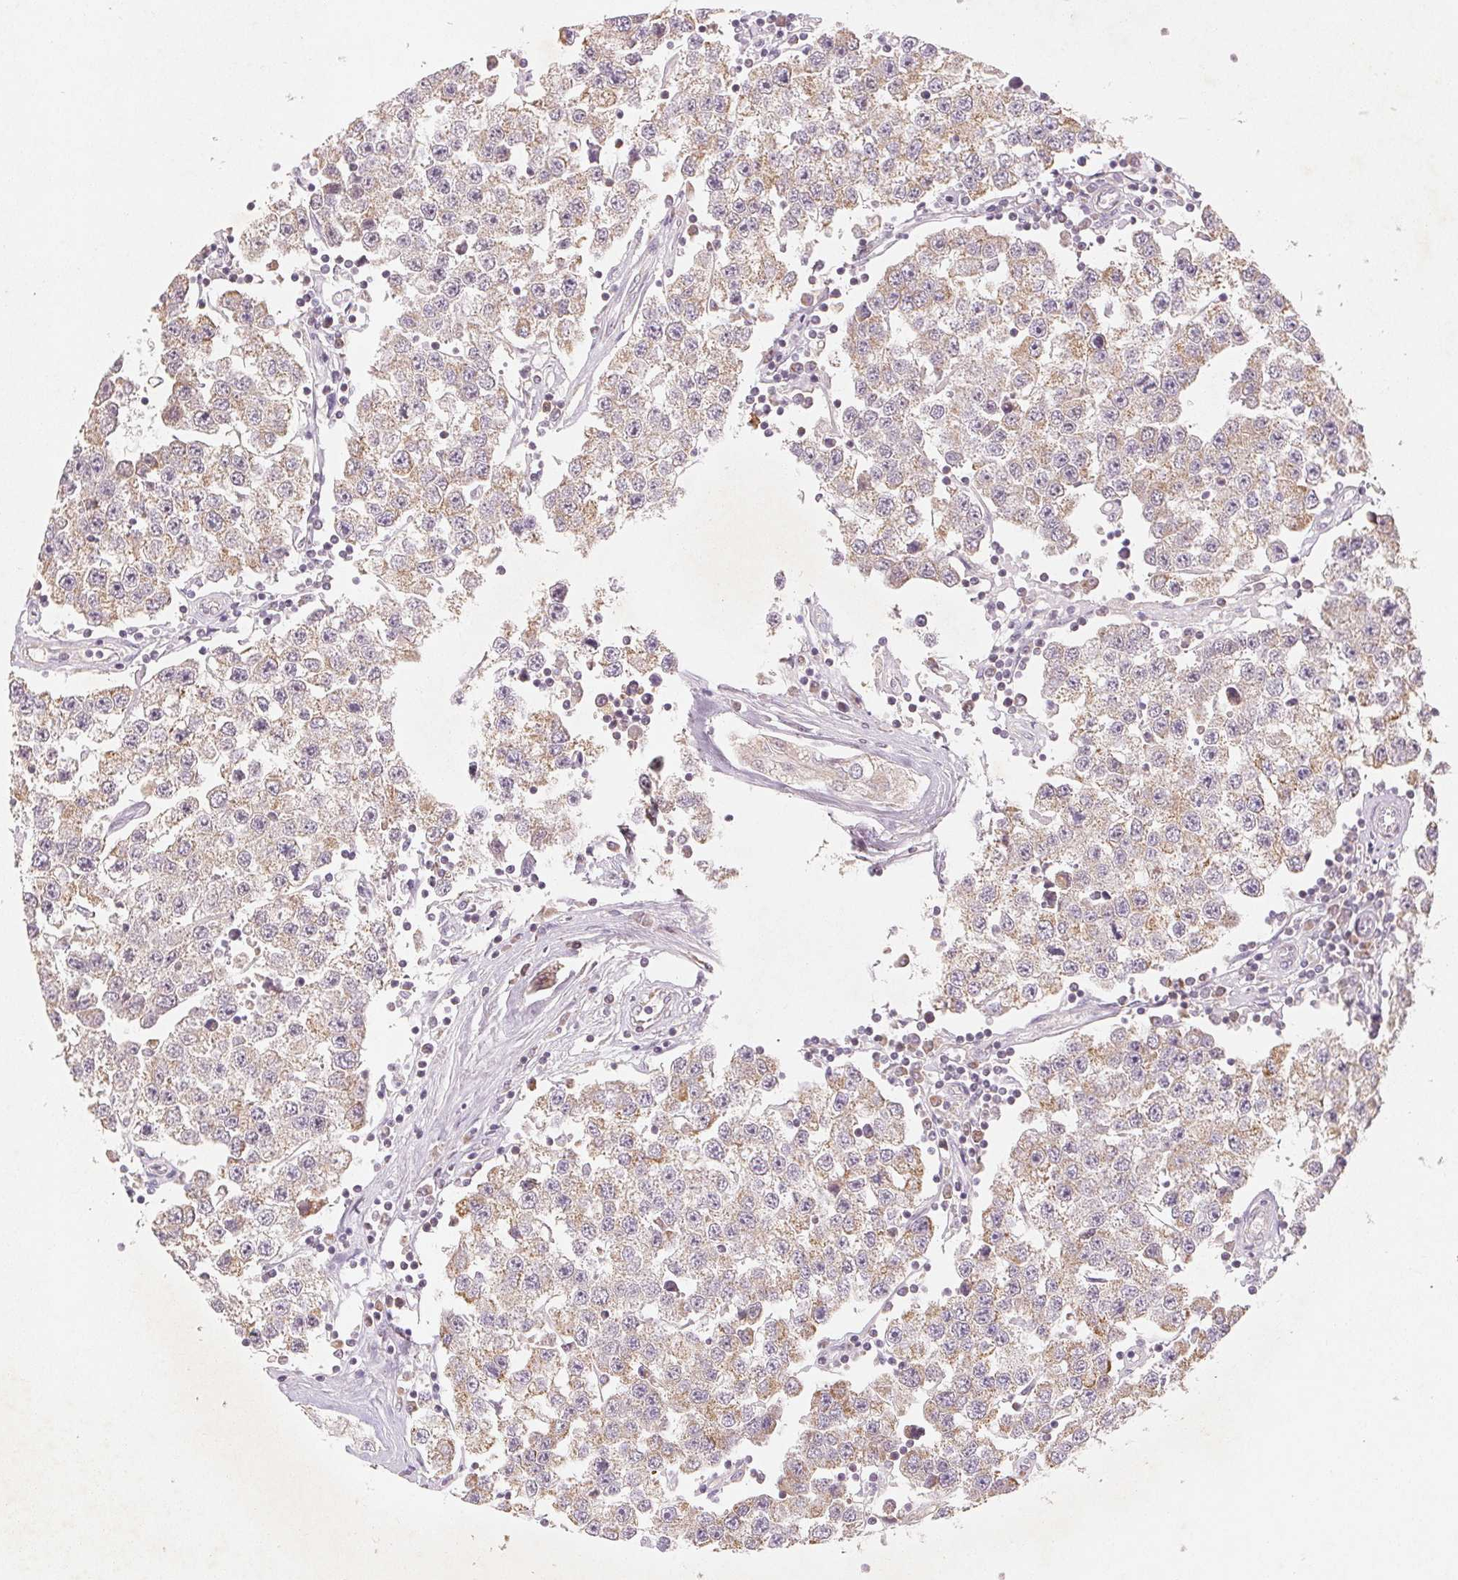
{"staining": {"intensity": "weak", "quantity": ">75%", "location": "cytoplasmic/membranous"}, "tissue": "testis cancer", "cell_type": "Tumor cells", "image_type": "cancer", "snomed": [{"axis": "morphology", "description": "Seminoma, NOS"}, {"axis": "topography", "description": "Testis"}], "caption": "A brown stain shows weak cytoplasmic/membranous positivity of a protein in testis seminoma tumor cells. (DAB IHC, brown staining for protein, blue staining for nuclei).", "gene": "GHITM", "patient": {"sex": "male", "age": 34}}